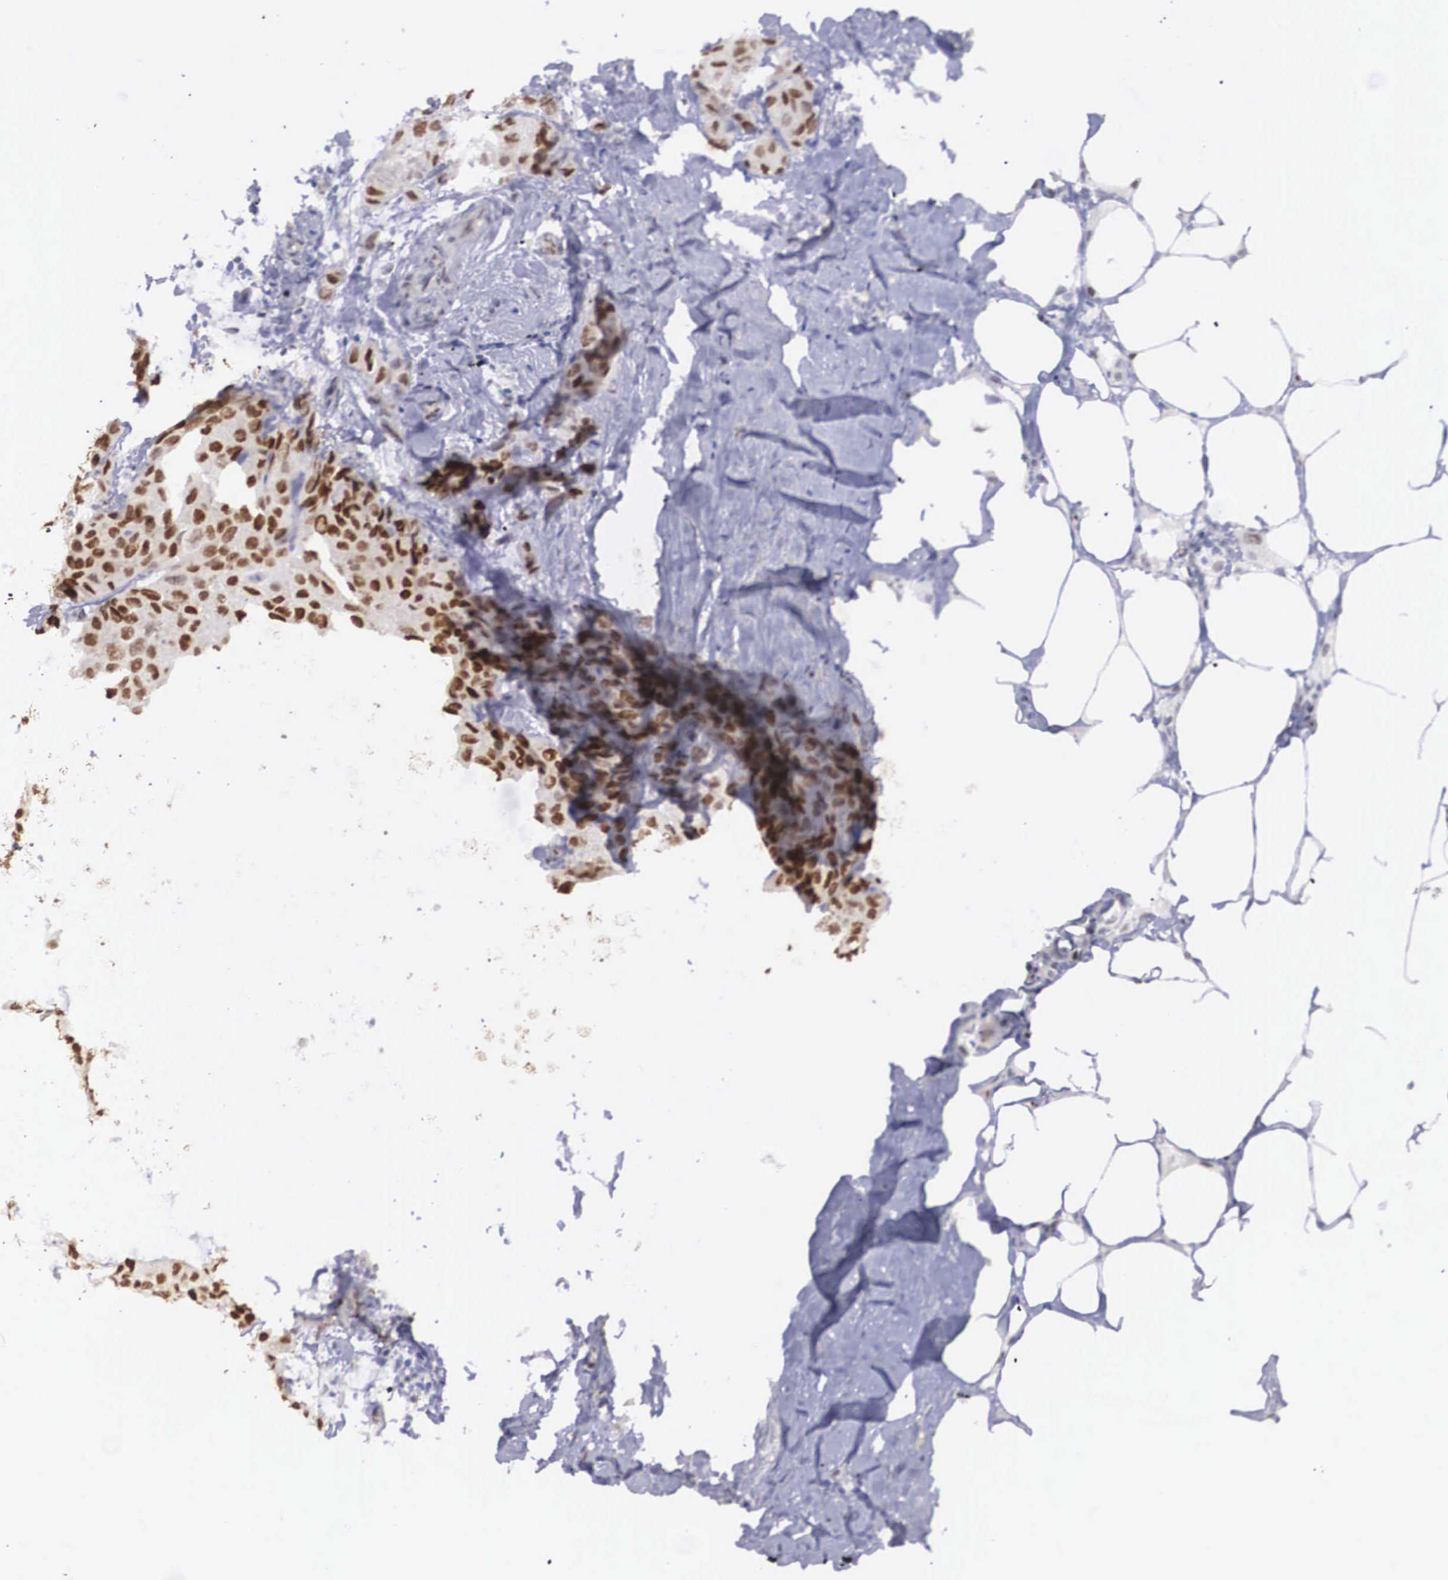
{"staining": {"intensity": "strong", "quantity": ">75%", "location": "nuclear"}, "tissue": "breast cancer", "cell_type": "Tumor cells", "image_type": "cancer", "snomed": [{"axis": "morphology", "description": "Duct carcinoma"}, {"axis": "topography", "description": "Breast"}], "caption": "Infiltrating ductal carcinoma (breast) stained for a protein shows strong nuclear positivity in tumor cells. The staining is performed using DAB (3,3'-diaminobenzidine) brown chromogen to label protein expression. The nuclei are counter-stained blue using hematoxylin.", "gene": "HMGN5", "patient": {"sex": "female", "age": 68}}